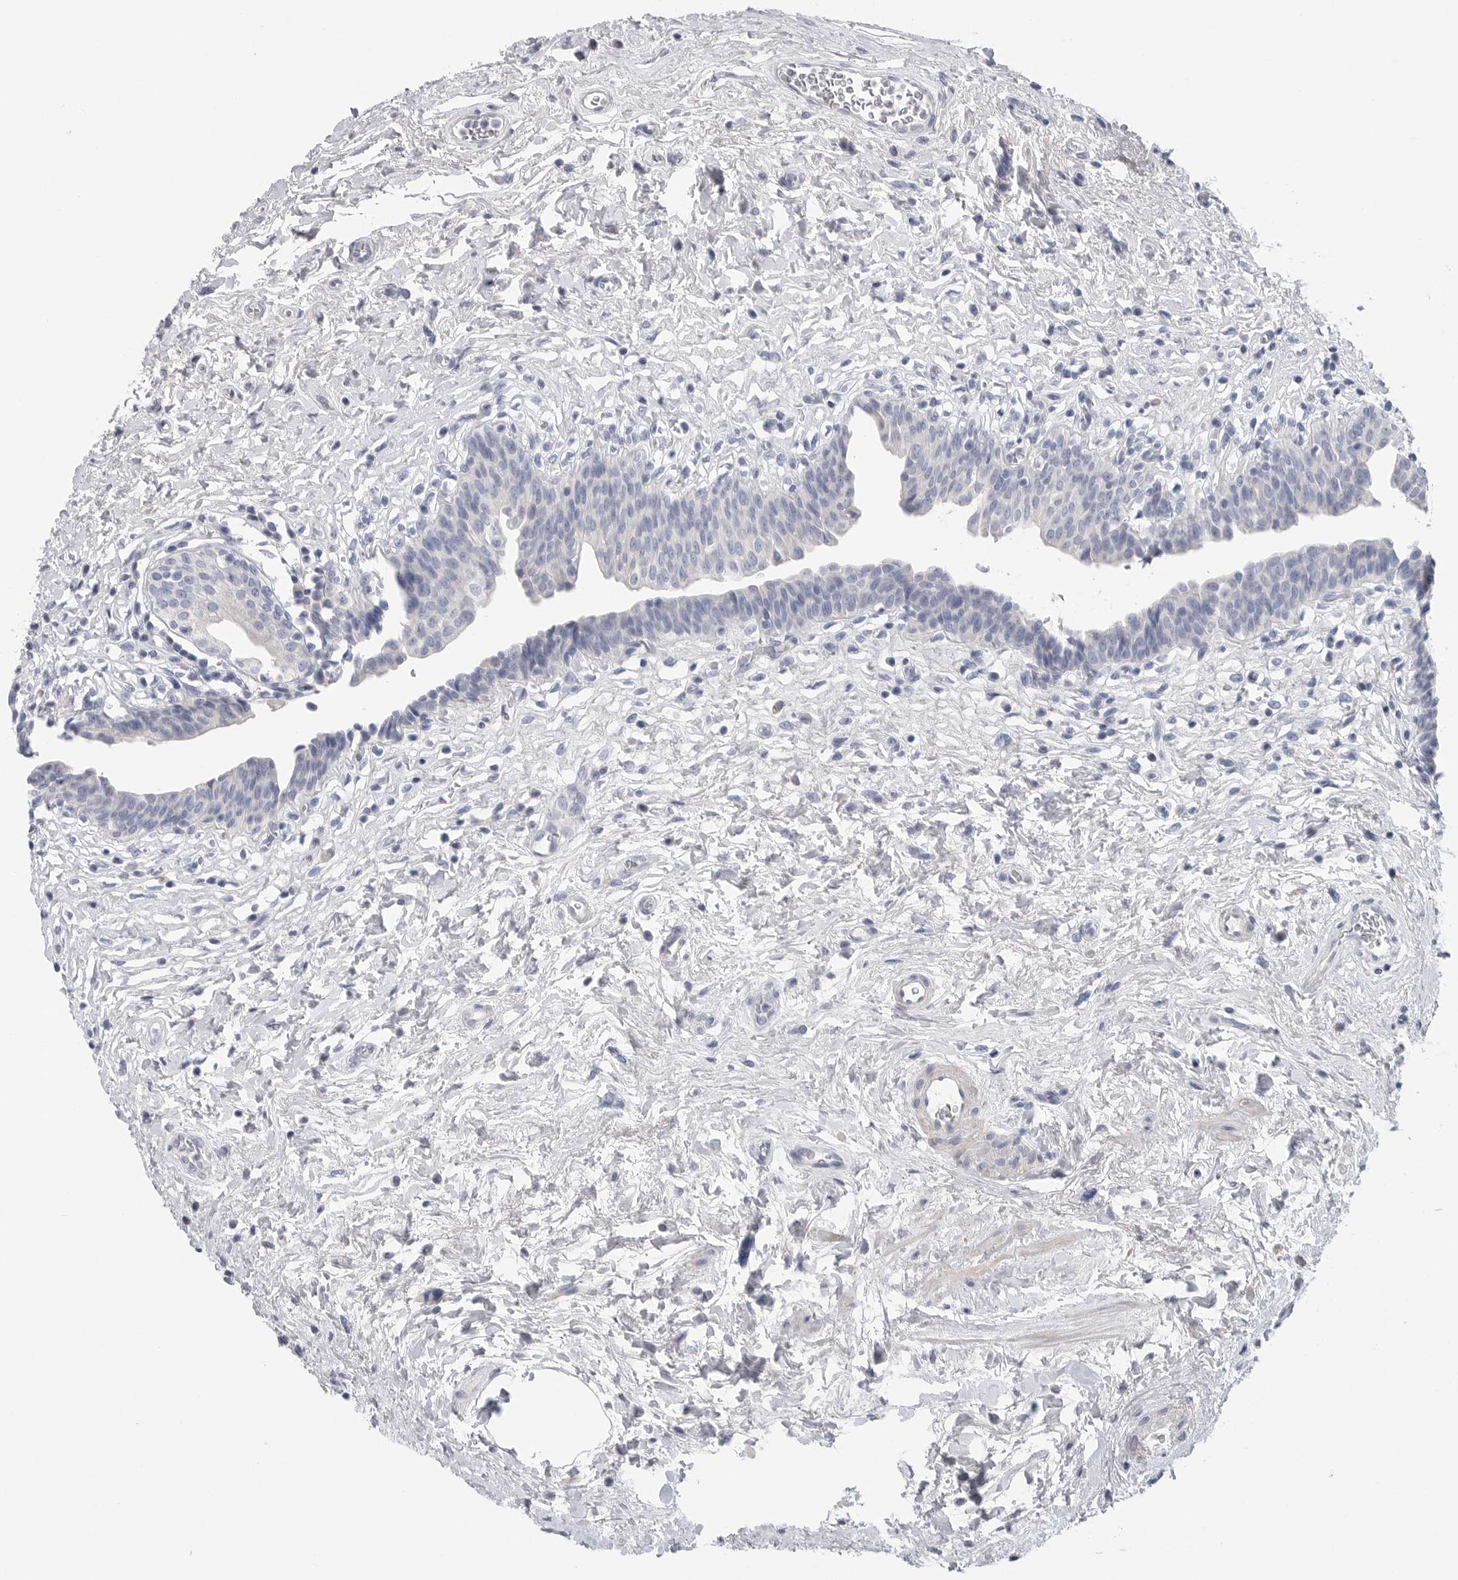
{"staining": {"intensity": "negative", "quantity": "none", "location": "none"}, "tissue": "urinary bladder", "cell_type": "Urothelial cells", "image_type": "normal", "snomed": [{"axis": "morphology", "description": "Normal tissue, NOS"}, {"axis": "topography", "description": "Urinary bladder"}], "caption": "Immunohistochemical staining of unremarkable human urinary bladder reveals no significant staining in urothelial cells.", "gene": "CAMK2B", "patient": {"sex": "male", "age": 83}}